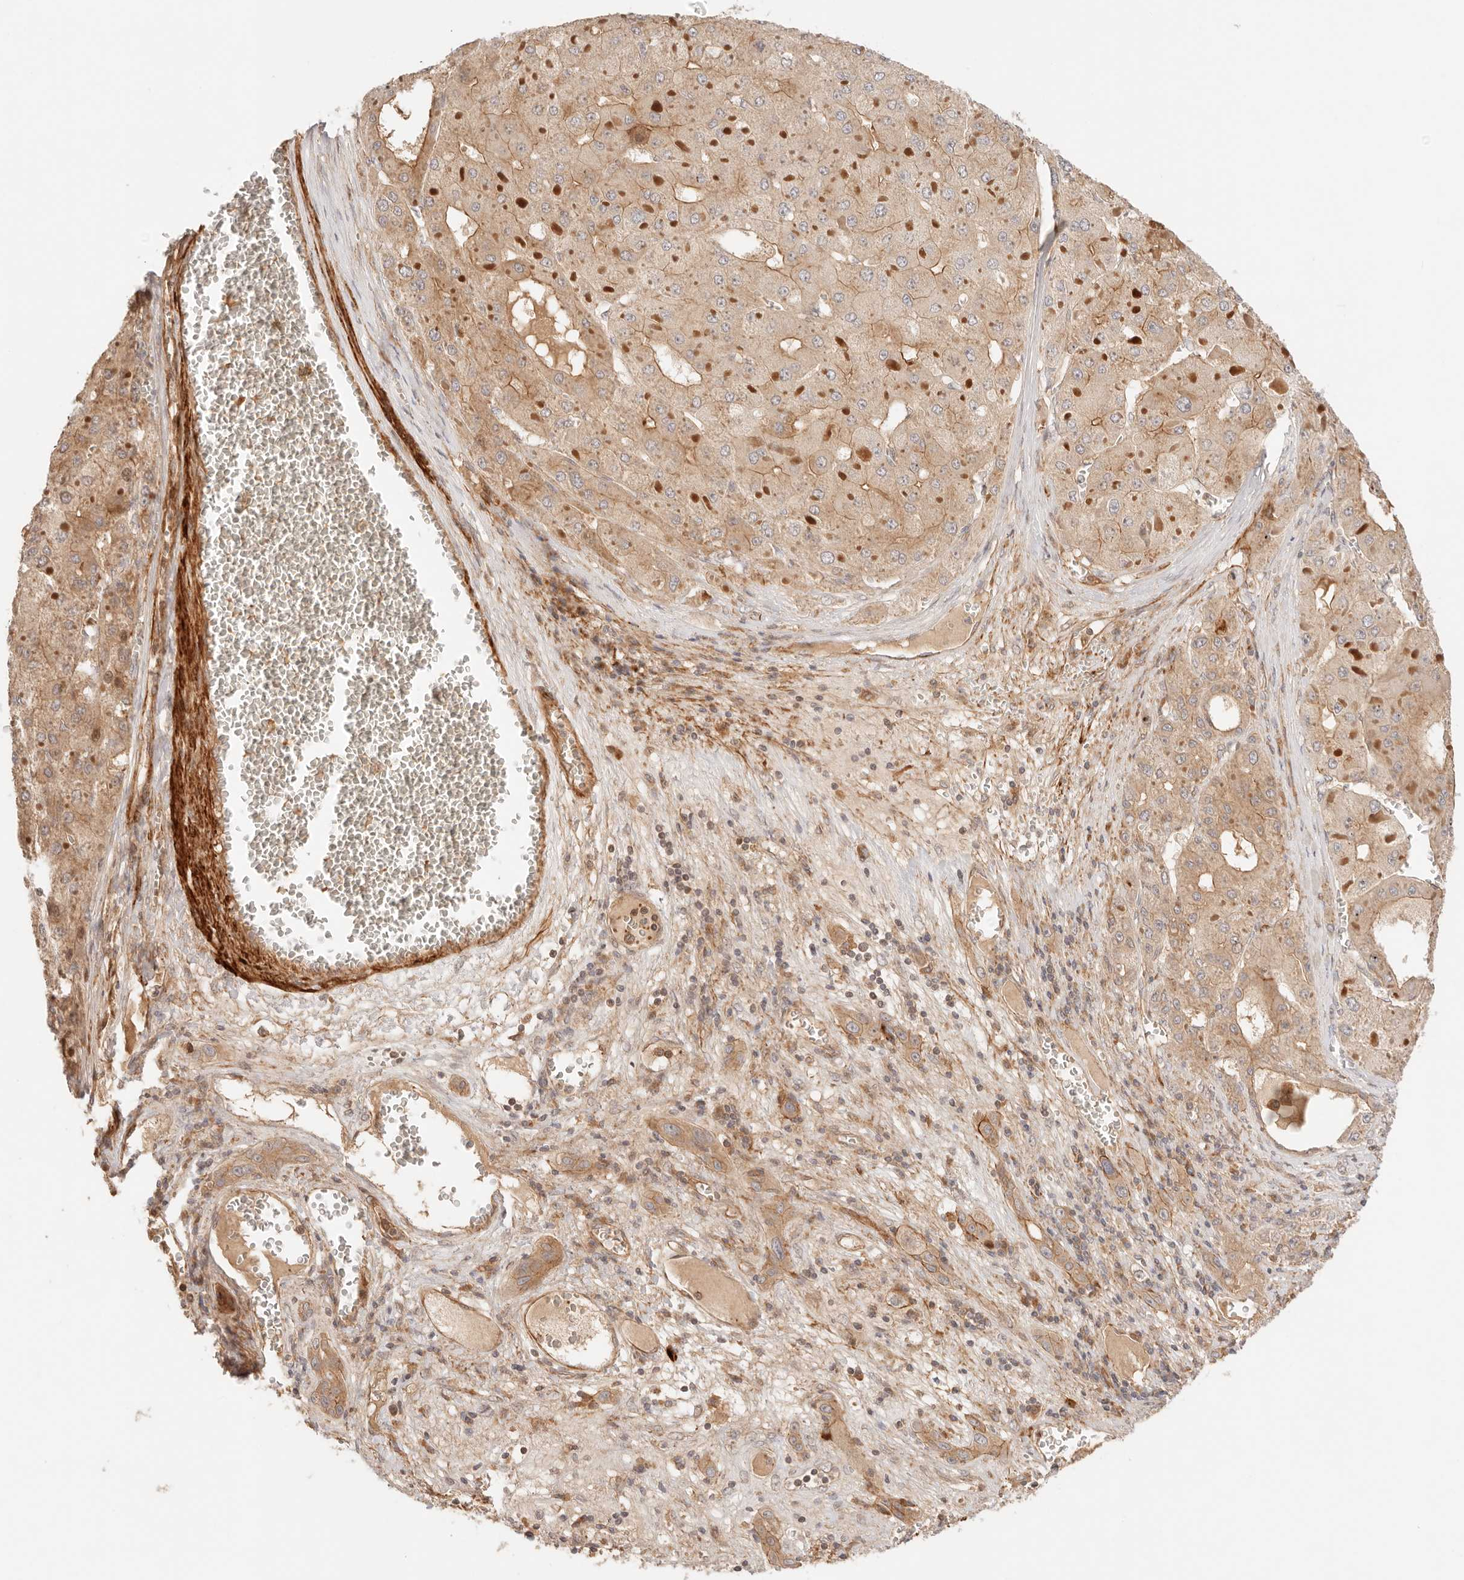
{"staining": {"intensity": "moderate", "quantity": ">75%", "location": "cytoplasmic/membranous"}, "tissue": "liver cancer", "cell_type": "Tumor cells", "image_type": "cancer", "snomed": [{"axis": "morphology", "description": "Carcinoma, Hepatocellular, NOS"}, {"axis": "topography", "description": "Liver"}], "caption": "Protein staining reveals moderate cytoplasmic/membranous positivity in about >75% of tumor cells in liver cancer.", "gene": "IL1R2", "patient": {"sex": "female", "age": 73}}